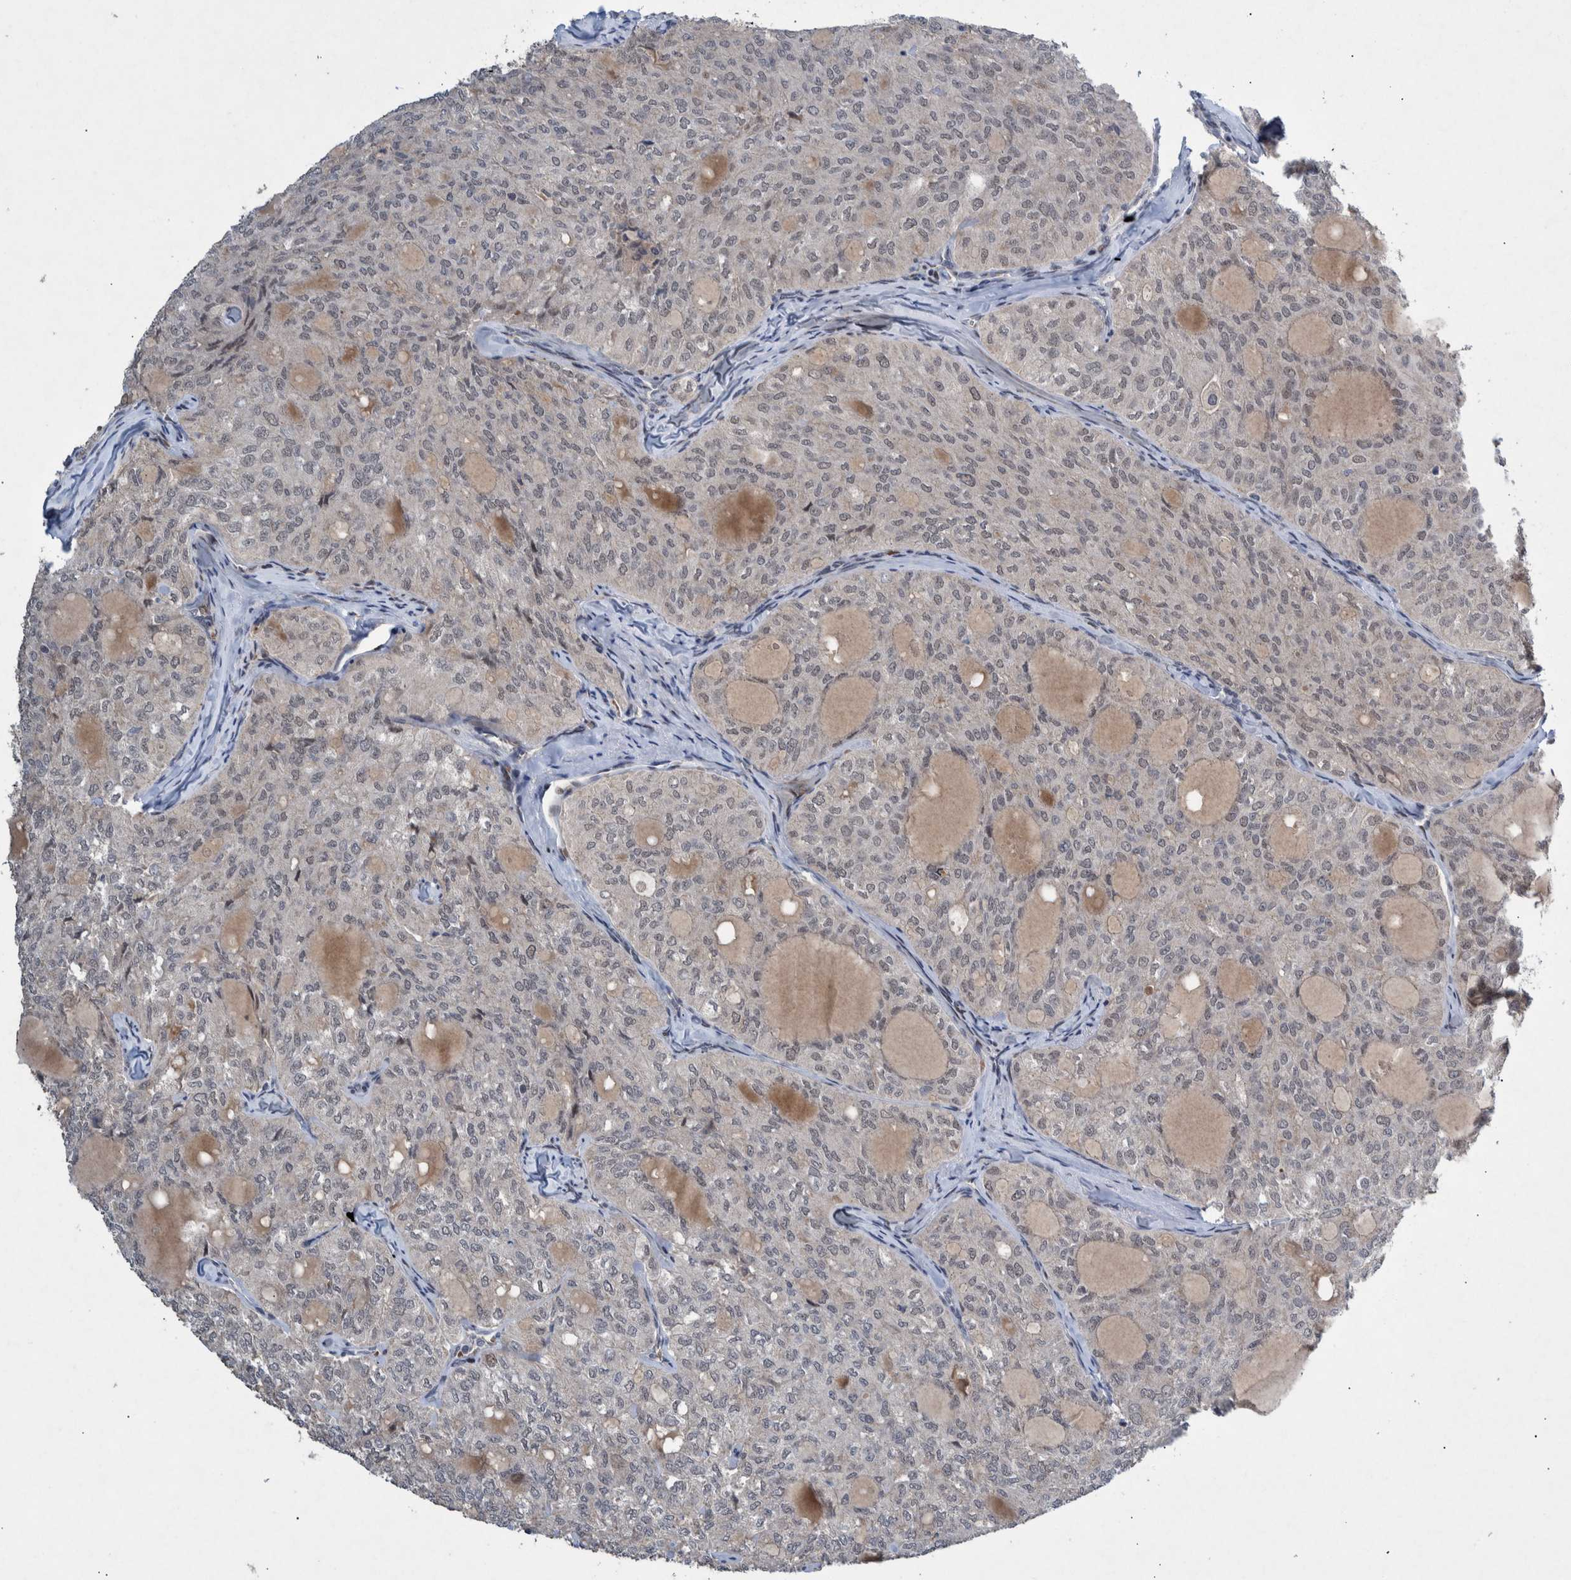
{"staining": {"intensity": "weak", "quantity": "25%-75%", "location": "nuclear"}, "tissue": "thyroid cancer", "cell_type": "Tumor cells", "image_type": "cancer", "snomed": [{"axis": "morphology", "description": "Follicular adenoma carcinoma, NOS"}, {"axis": "topography", "description": "Thyroid gland"}], "caption": "Immunohistochemical staining of thyroid cancer (follicular adenoma carcinoma) exhibits low levels of weak nuclear protein staining in approximately 25%-75% of tumor cells.", "gene": "ESRP1", "patient": {"sex": "male", "age": 75}}